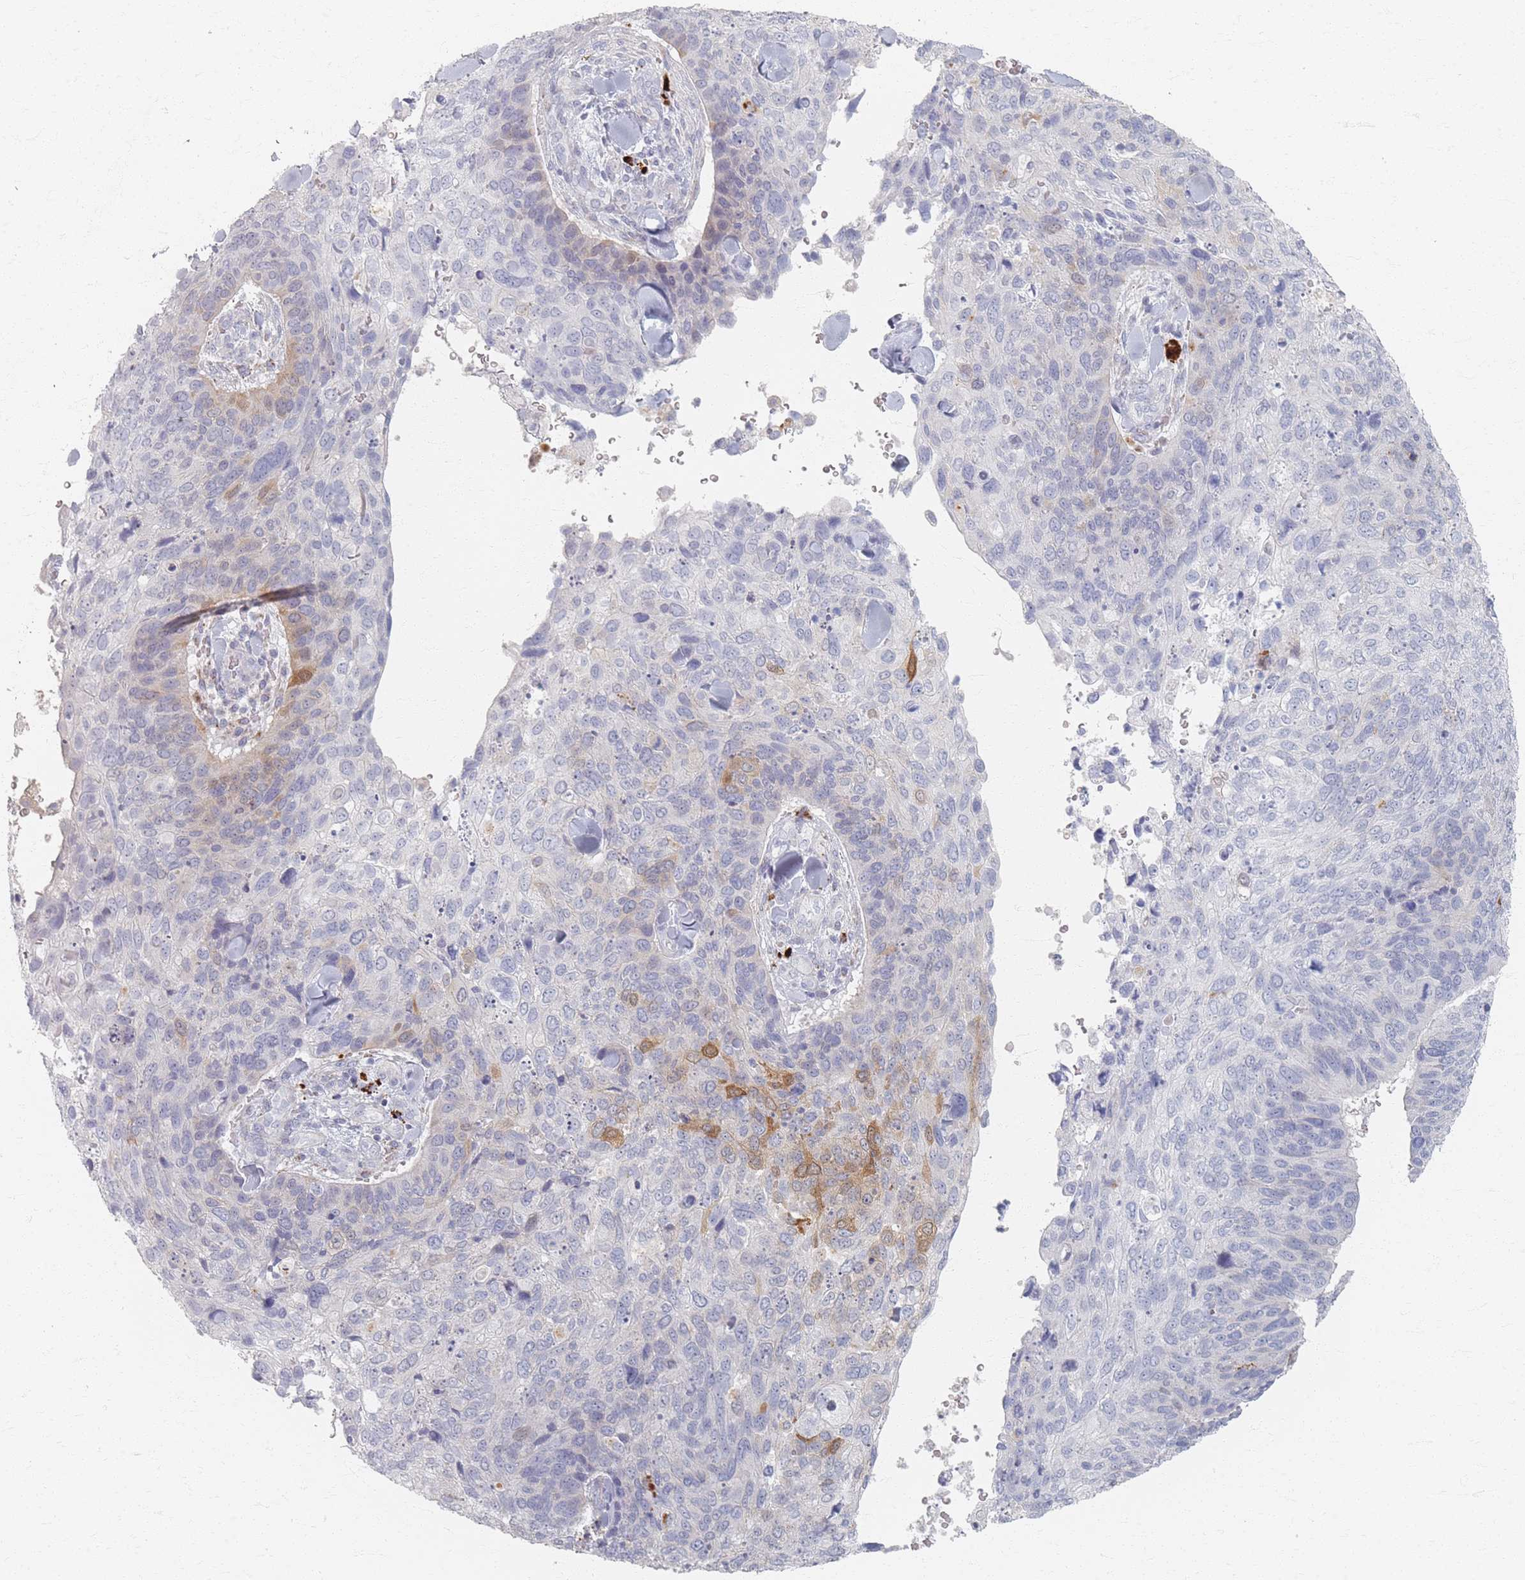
{"staining": {"intensity": "moderate", "quantity": "<25%", "location": "cytoplasmic/membranous"}, "tissue": "skin cancer", "cell_type": "Tumor cells", "image_type": "cancer", "snomed": [{"axis": "morphology", "description": "Basal cell carcinoma"}, {"axis": "topography", "description": "Skin"}], "caption": "Immunohistochemical staining of skin cancer (basal cell carcinoma) exhibits low levels of moderate cytoplasmic/membranous expression in approximately <25% of tumor cells.", "gene": "SLC2A11", "patient": {"sex": "female", "age": 74}}